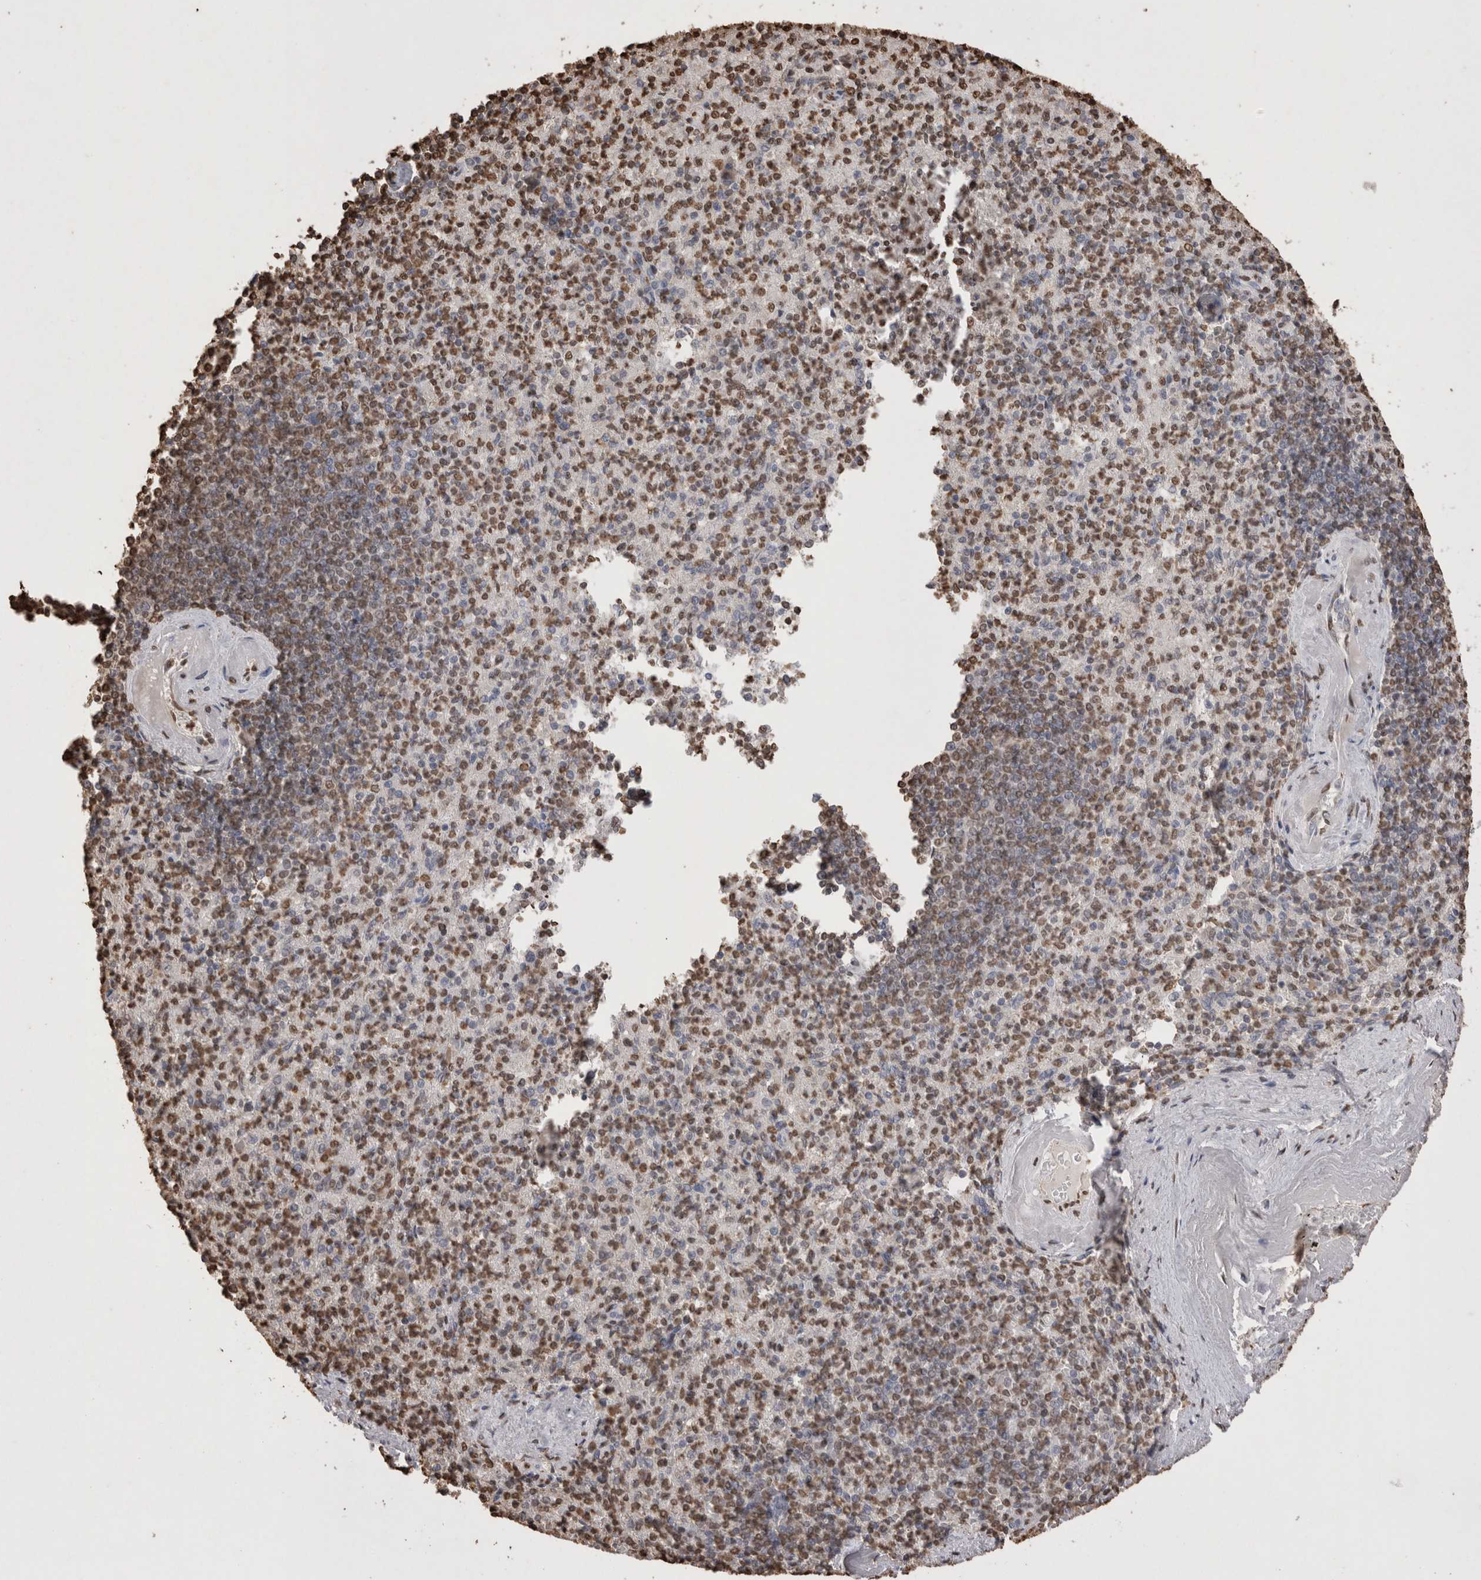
{"staining": {"intensity": "moderate", "quantity": ">75%", "location": "nuclear"}, "tissue": "spleen", "cell_type": "Cells in red pulp", "image_type": "normal", "snomed": [{"axis": "morphology", "description": "Normal tissue, NOS"}, {"axis": "topography", "description": "Spleen"}], "caption": "IHC of benign spleen shows medium levels of moderate nuclear expression in about >75% of cells in red pulp.", "gene": "POU5F1", "patient": {"sex": "female", "age": 74}}